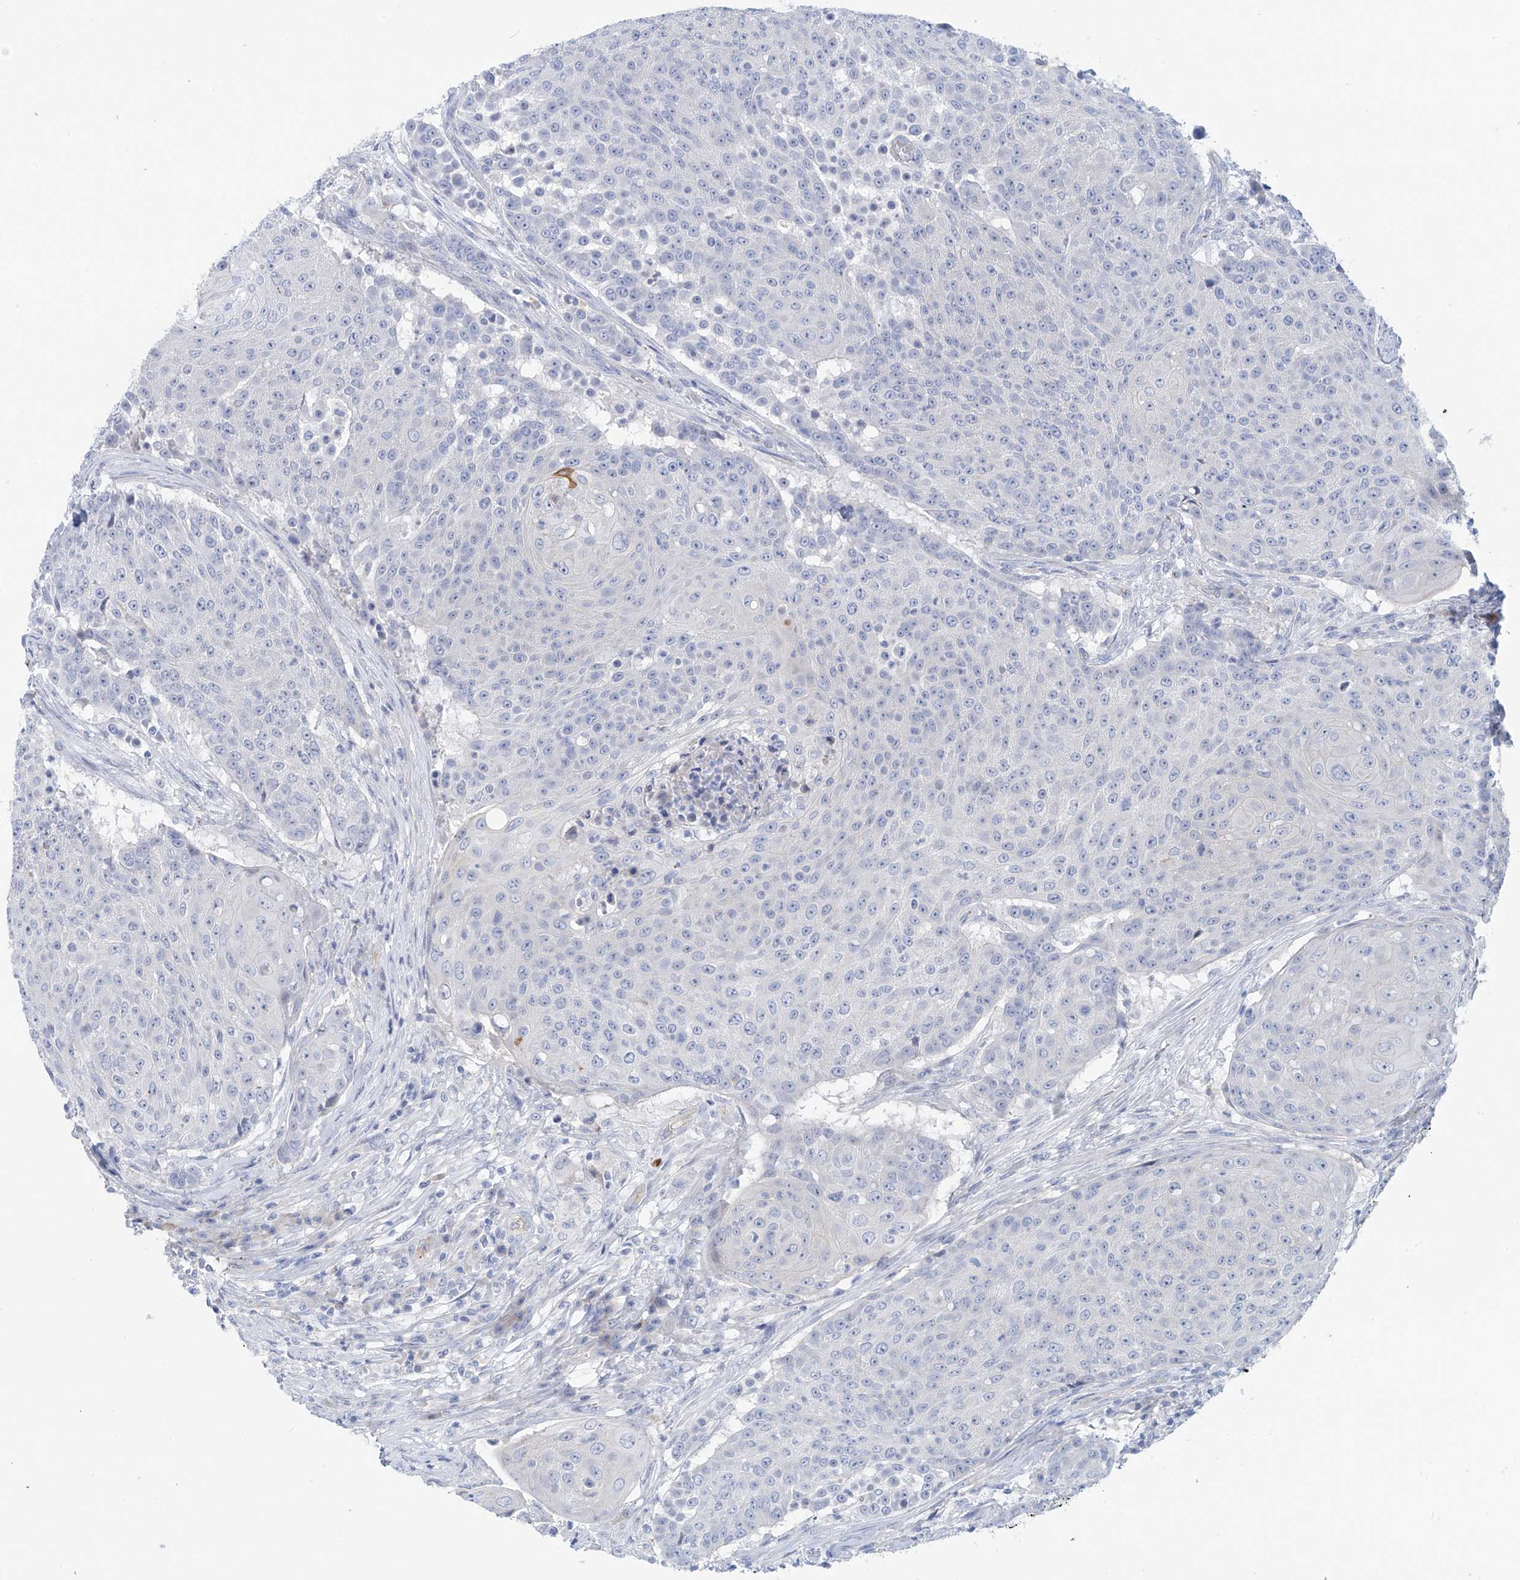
{"staining": {"intensity": "moderate", "quantity": "<25%", "location": "cytoplasmic/membranous"}, "tissue": "urothelial cancer", "cell_type": "Tumor cells", "image_type": "cancer", "snomed": [{"axis": "morphology", "description": "Urothelial carcinoma, High grade"}, {"axis": "topography", "description": "Urinary bladder"}], "caption": "Protein expression analysis of human urothelial cancer reveals moderate cytoplasmic/membranous expression in about <25% of tumor cells.", "gene": "PIK3C2B", "patient": {"sex": "female", "age": 63}}